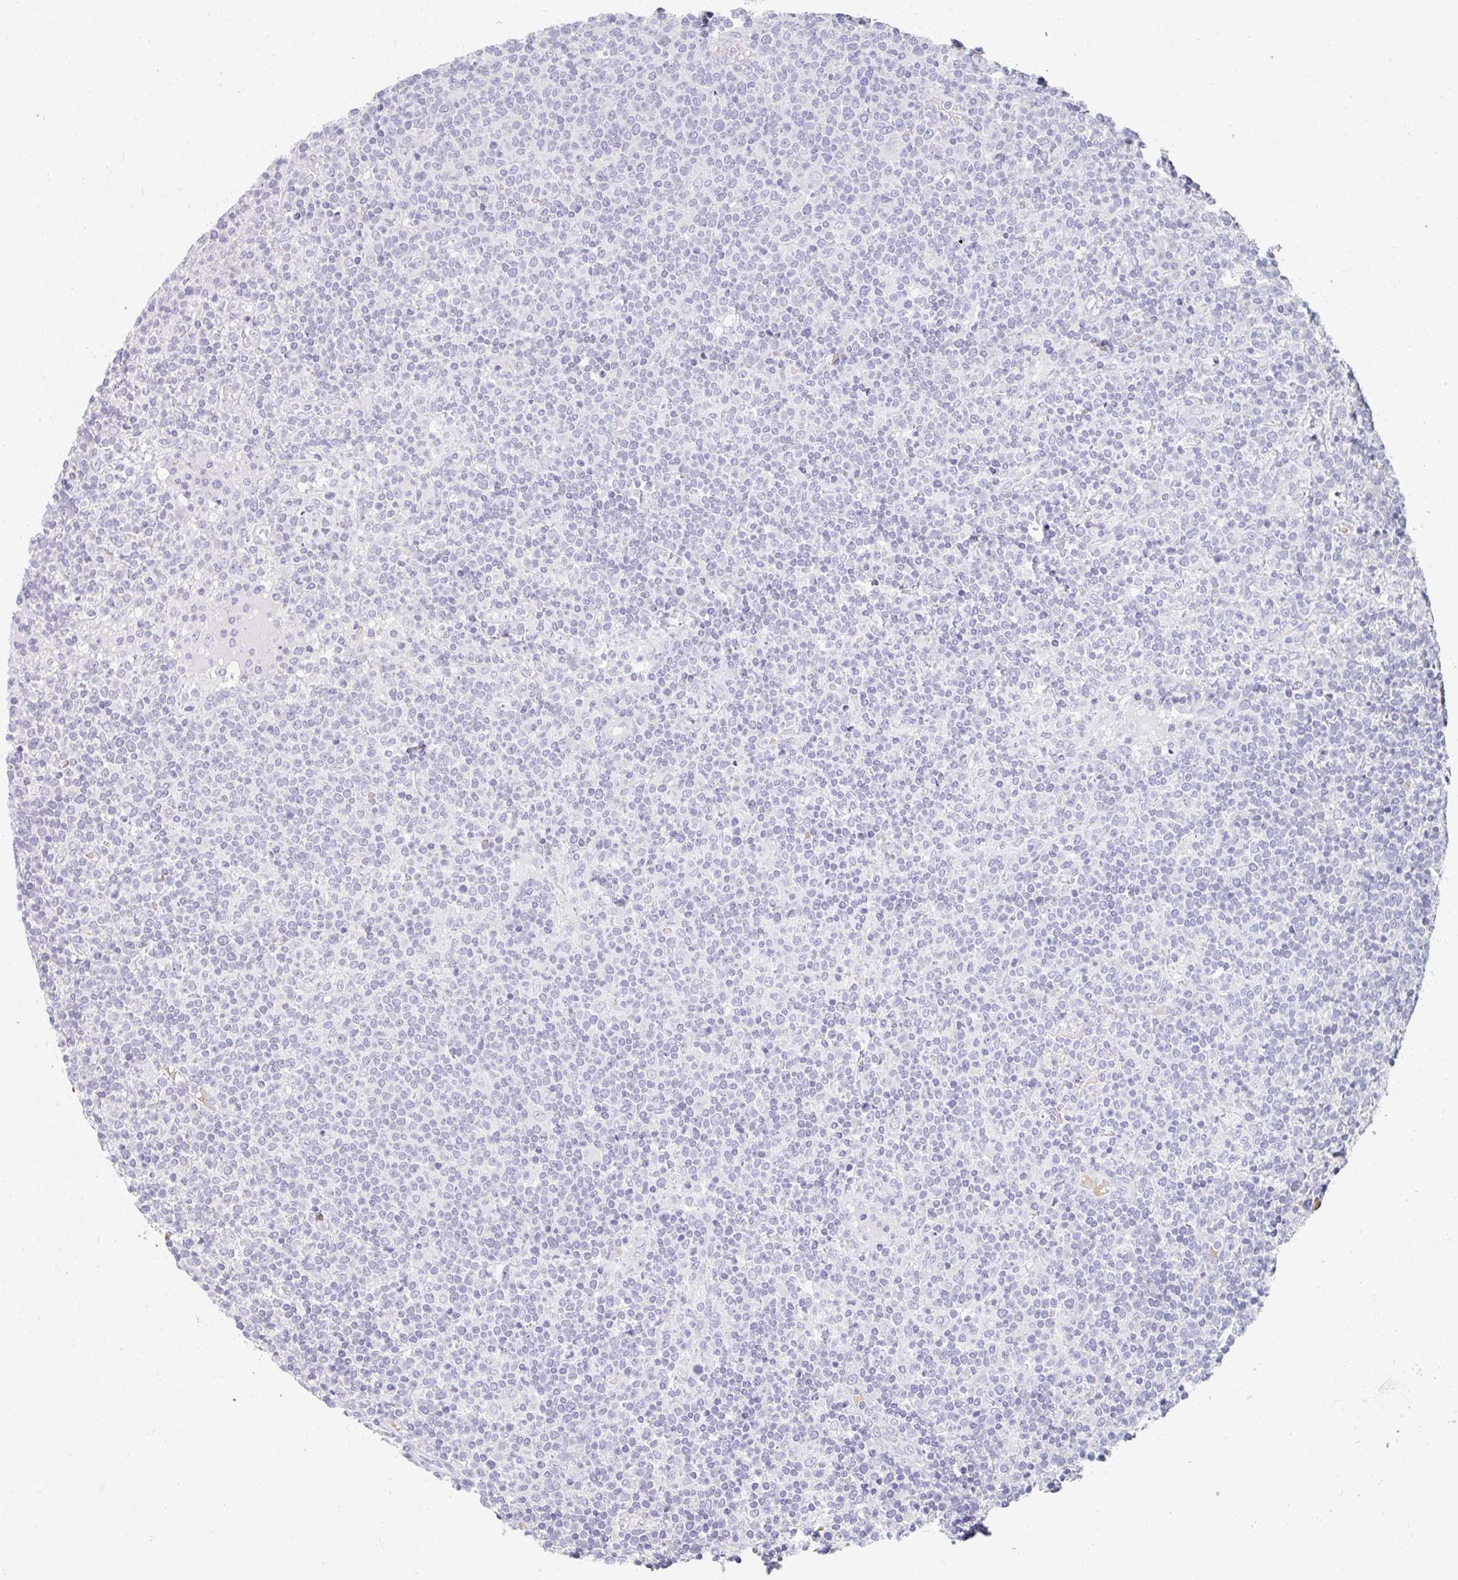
{"staining": {"intensity": "negative", "quantity": "none", "location": "none"}, "tissue": "lymphoma", "cell_type": "Tumor cells", "image_type": "cancer", "snomed": [{"axis": "morphology", "description": "Malignant lymphoma, non-Hodgkin's type, High grade"}, {"axis": "topography", "description": "Lymph node"}], "caption": "Tumor cells show no significant protein expression in malignant lymphoma, non-Hodgkin's type (high-grade).", "gene": "NEU2", "patient": {"sex": "male", "age": 61}}